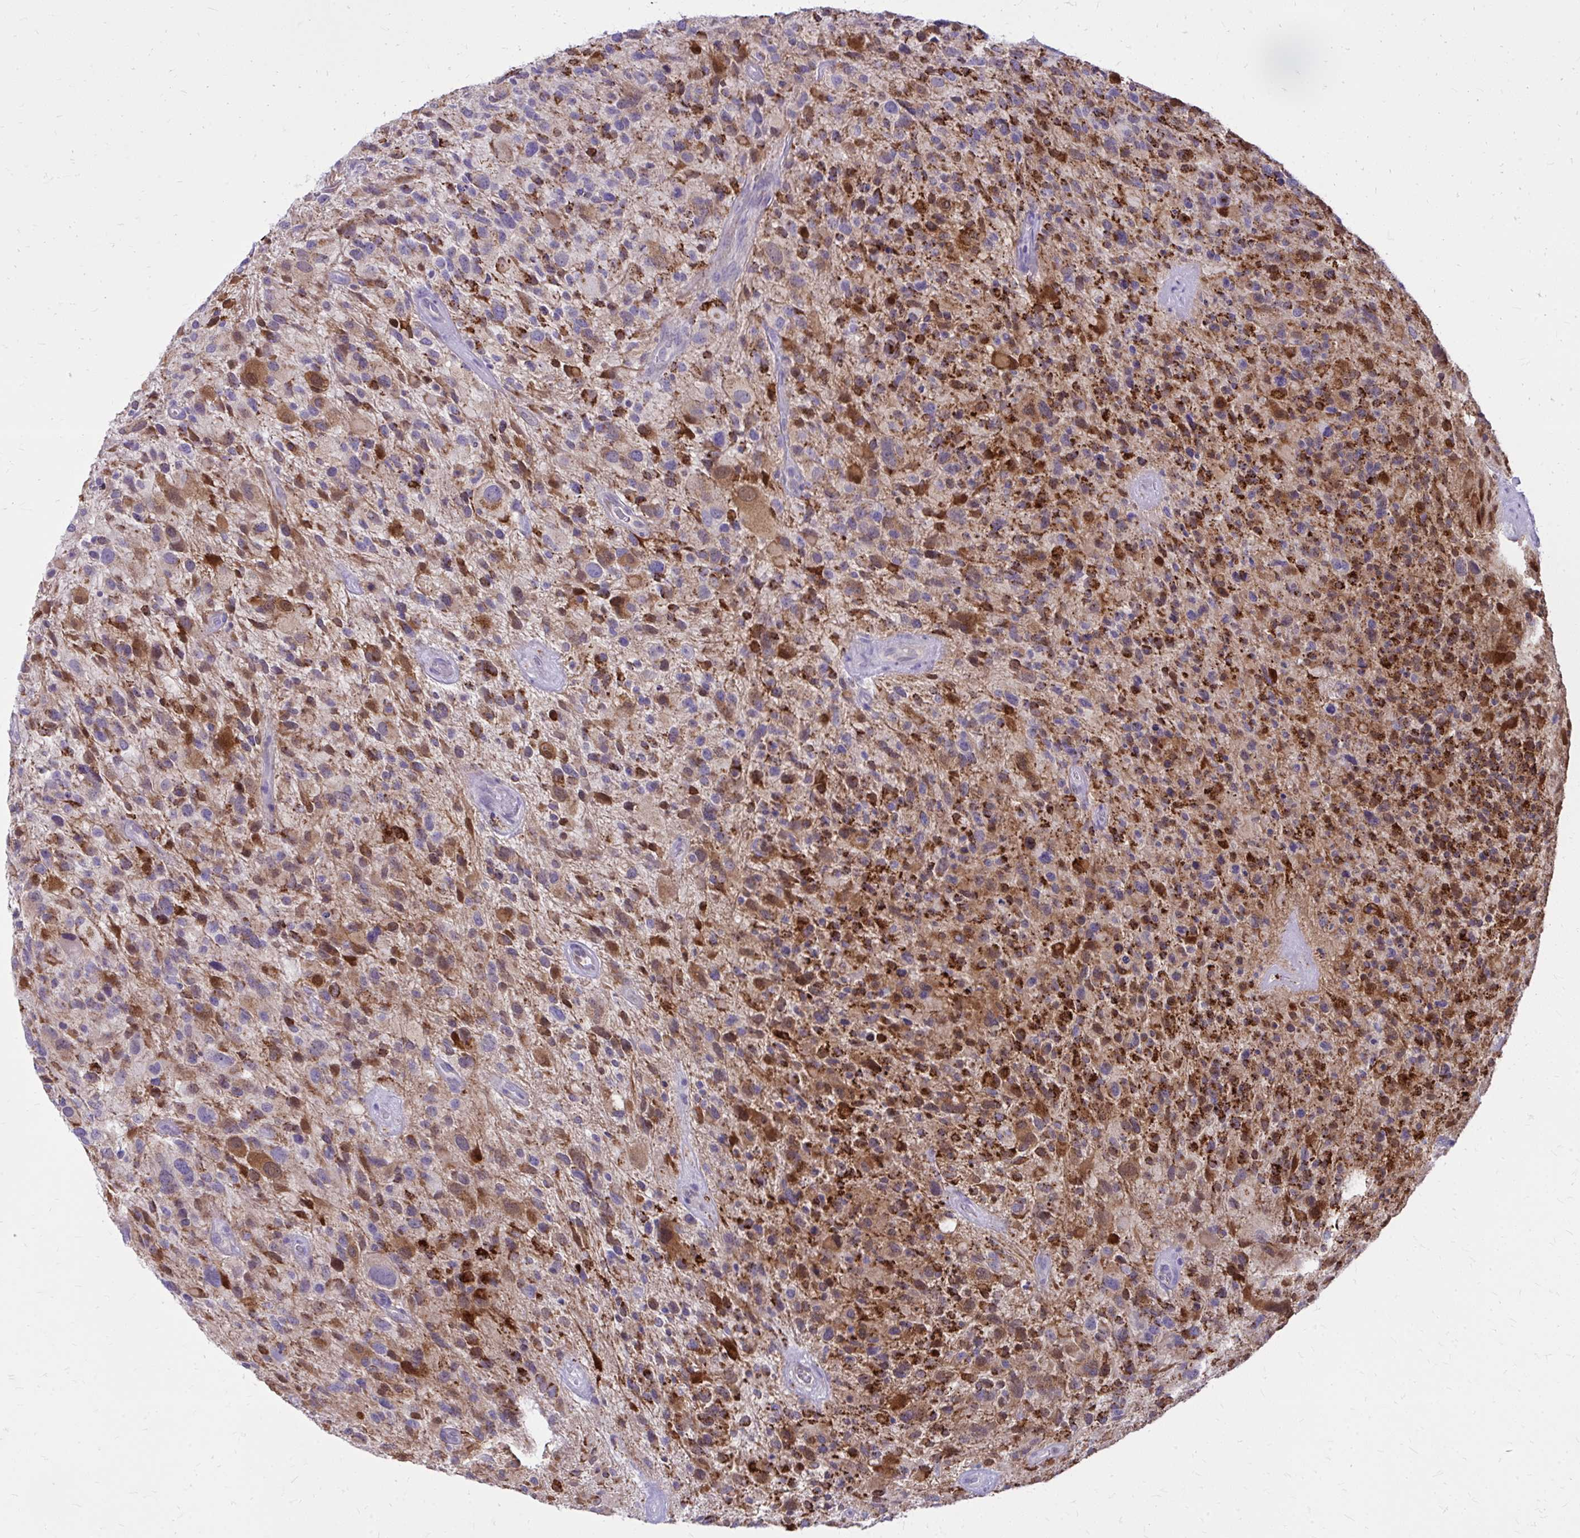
{"staining": {"intensity": "moderate", "quantity": ">75%", "location": "cytoplasmic/membranous"}, "tissue": "glioma", "cell_type": "Tumor cells", "image_type": "cancer", "snomed": [{"axis": "morphology", "description": "Glioma, malignant, High grade"}, {"axis": "topography", "description": "Brain"}], "caption": "Malignant high-grade glioma stained for a protein displays moderate cytoplasmic/membranous positivity in tumor cells.", "gene": "NNMT", "patient": {"sex": "female", "age": 67}}